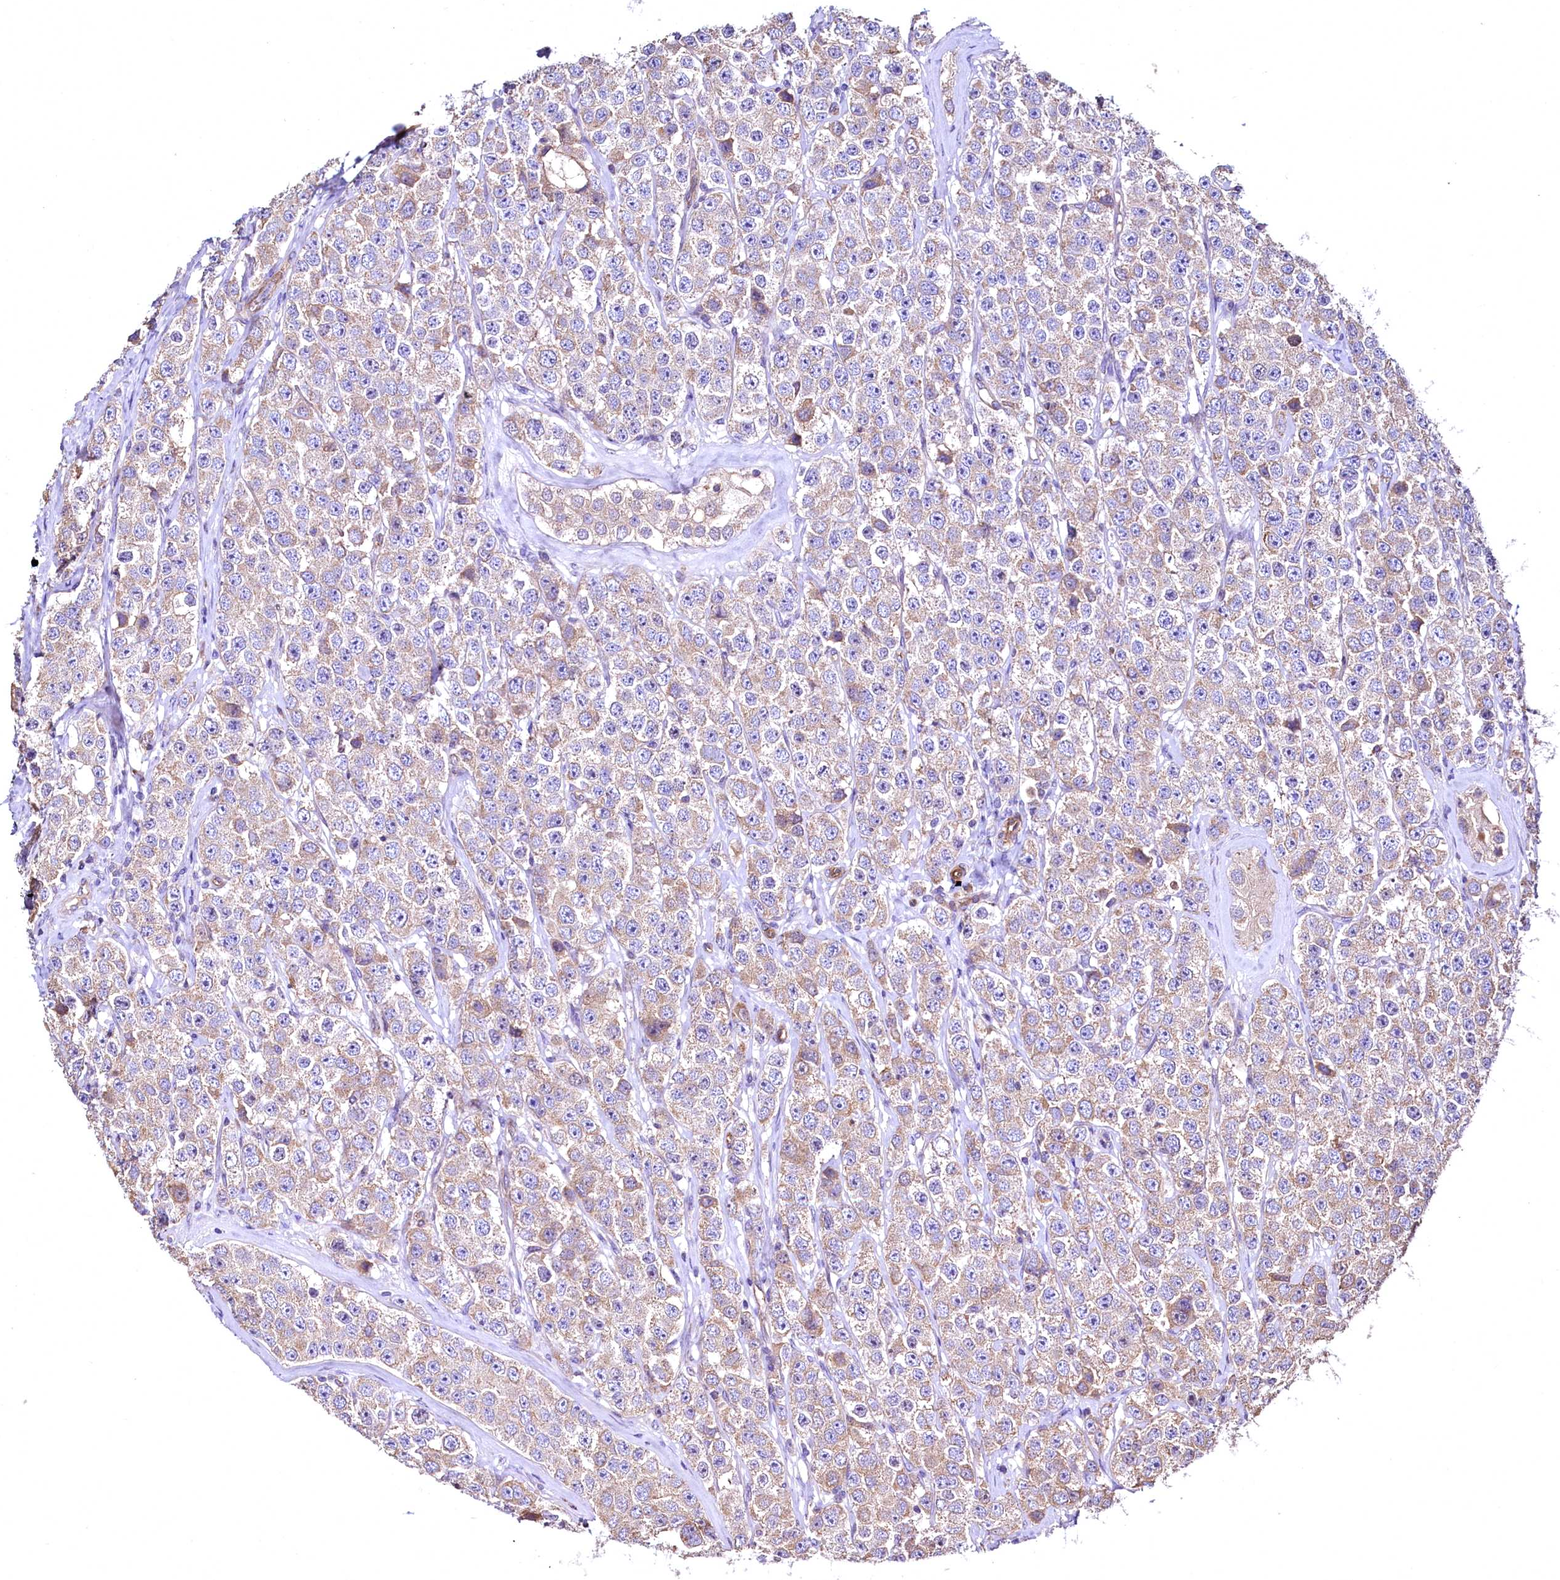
{"staining": {"intensity": "moderate", "quantity": ">75%", "location": "cytoplasmic/membranous"}, "tissue": "testis cancer", "cell_type": "Tumor cells", "image_type": "cancer", "snomed": [{"axis": "morphology", "description": "Seminoma, NOS"}, {"axis": "topography", "description": "Testis"}], "caption": "High-magnification brightfield microscopy of seminoma (testis) stained with DAB (3,3'-diaminobenzidine) (brown) and counterstained with hematoxylin (blue). tumor cells exhibit moderate cytoplasmic/membranous staining is present in about>75% of cells.", "gene": "TBCEL", "patient": {"sex": "male", "age": 28}}